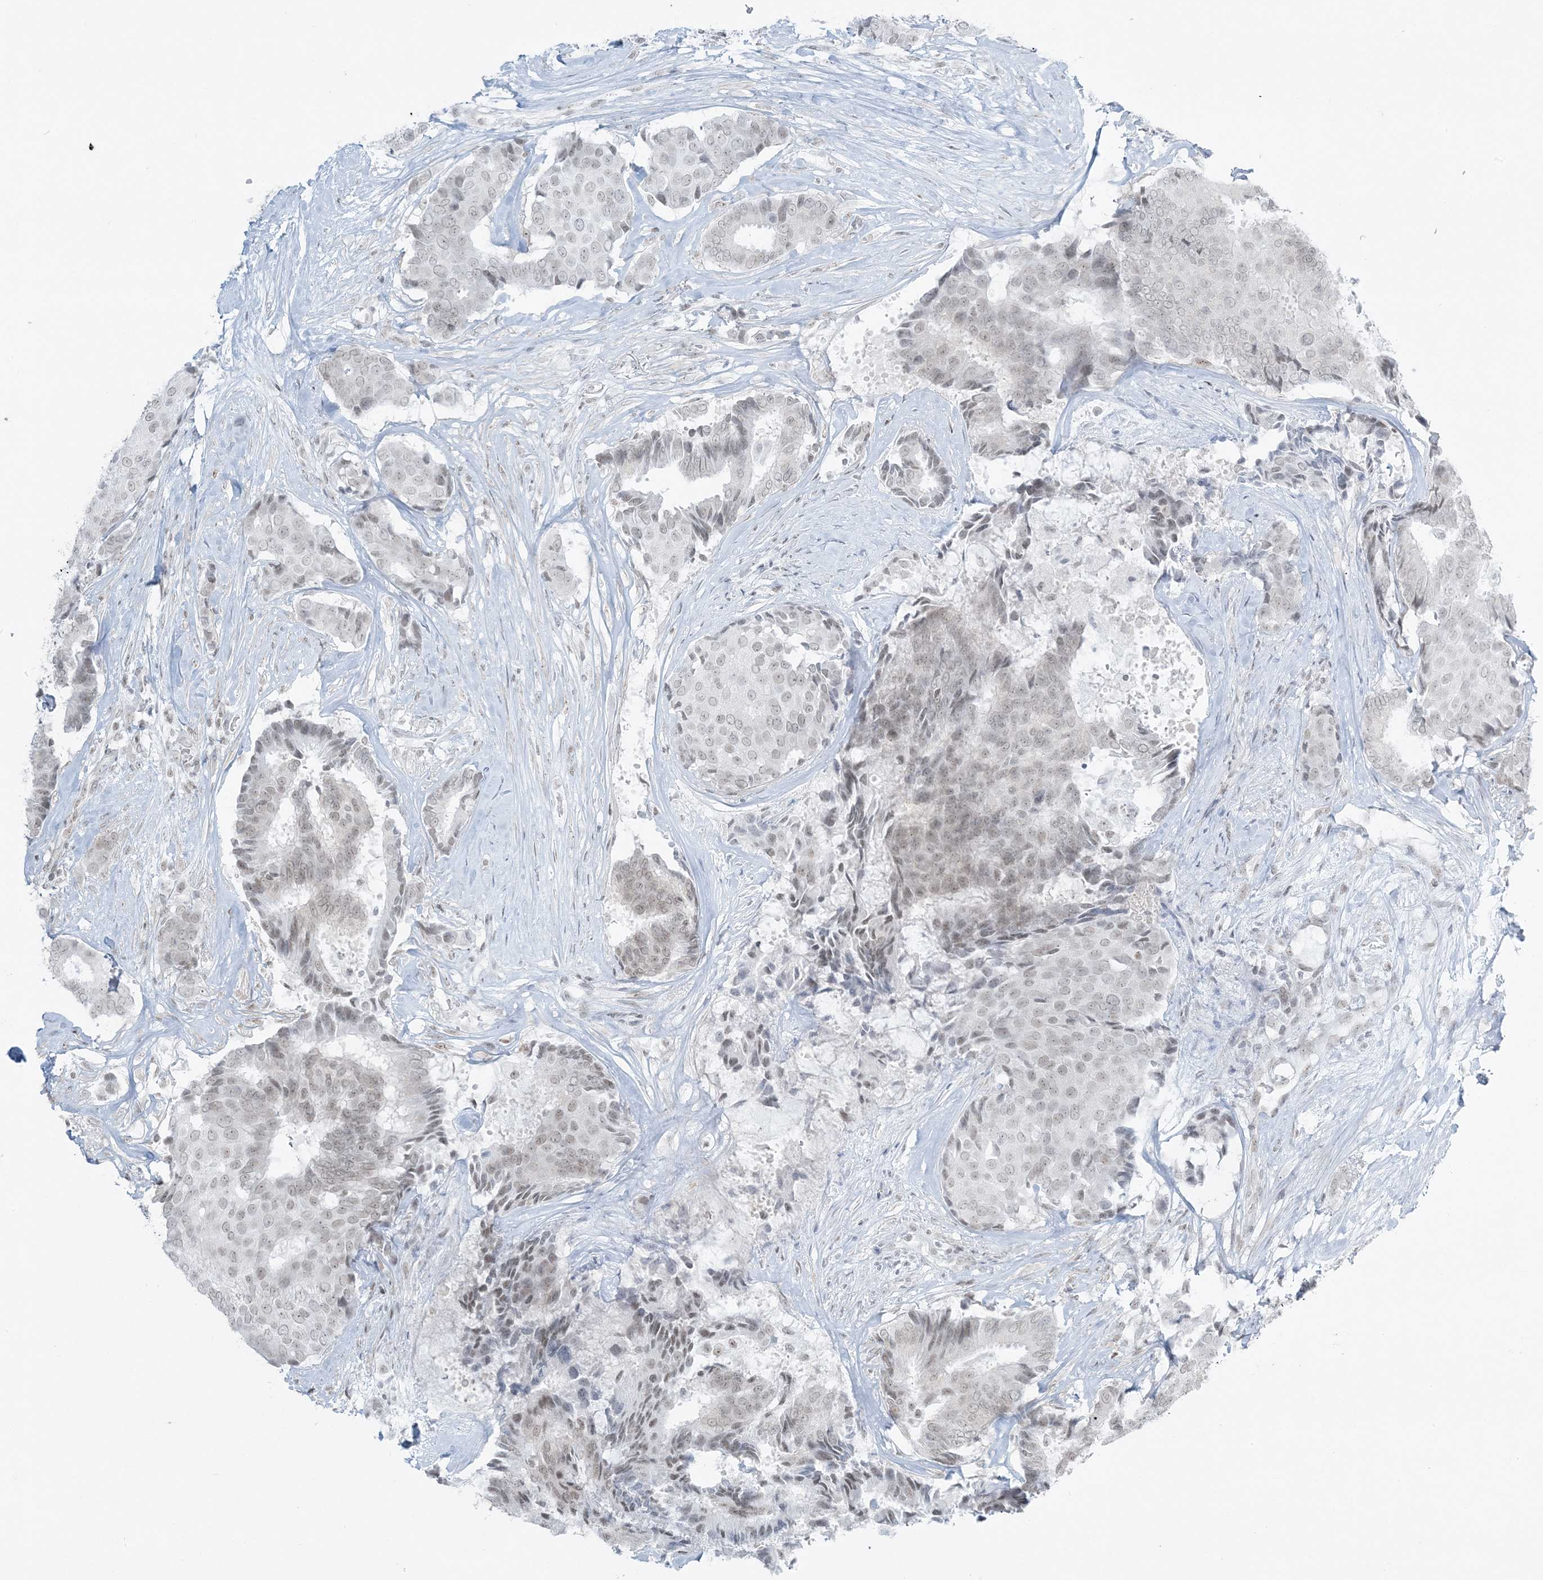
{"staining": {"intensity": "weak", "quantity": "<25%", "location": "nuclear"}, "tissue": "breast cancer", "cell_type": "Tumor cells", "image_type": "cancer", "snomed": [{"axis": "morphology", "description": "Duct carcinoma"}, {"axis": "topography", "description": "Breast"}], "caption": "Immunohistochemistry of human breast cancer displays no staining in tumor cells.", "gene": "ZNF787", "patient": {"sex": "female", "age": 75}}